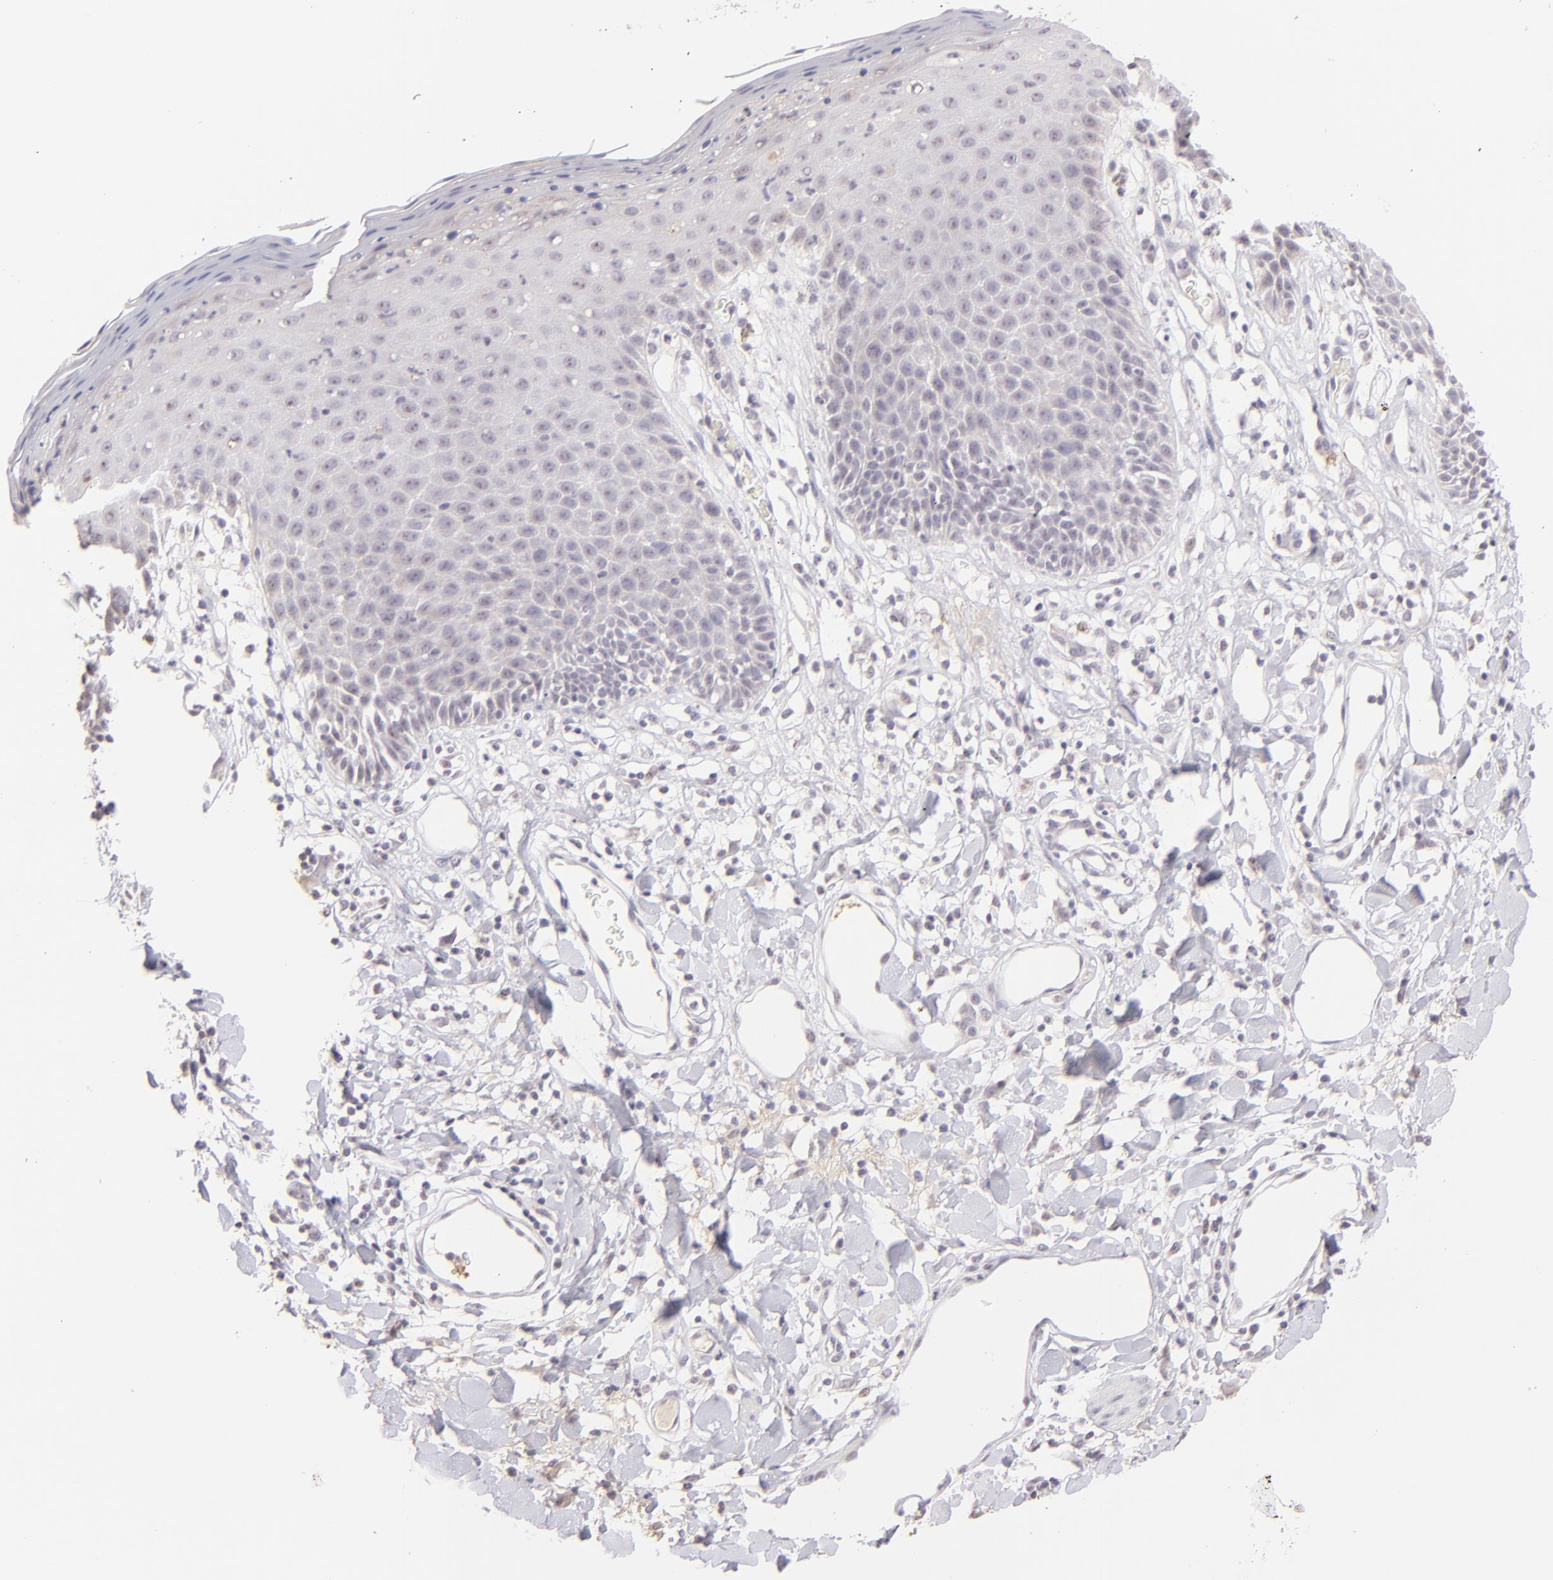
{"staining": {"intensity": "weak", "quantity": "<25%", "location": "cytoplasmic/membranous"}, "tissue": "skin", "cell_type": "Epidermal cells", "image_type": "normal", "snomed": [{"axis": "morphology", "description": "Normal tissue, NOS"}, {"axis": "topography", "description": "Vulva"}, {"axis": "topography", "description": "Peripheral nerve tissue"}], "caption": "Protein analysis of benign skin shows no significant positivity in epidermal cells.", "gene": "MAGEA1", "patient": {"sex": "female", "age": 68}}